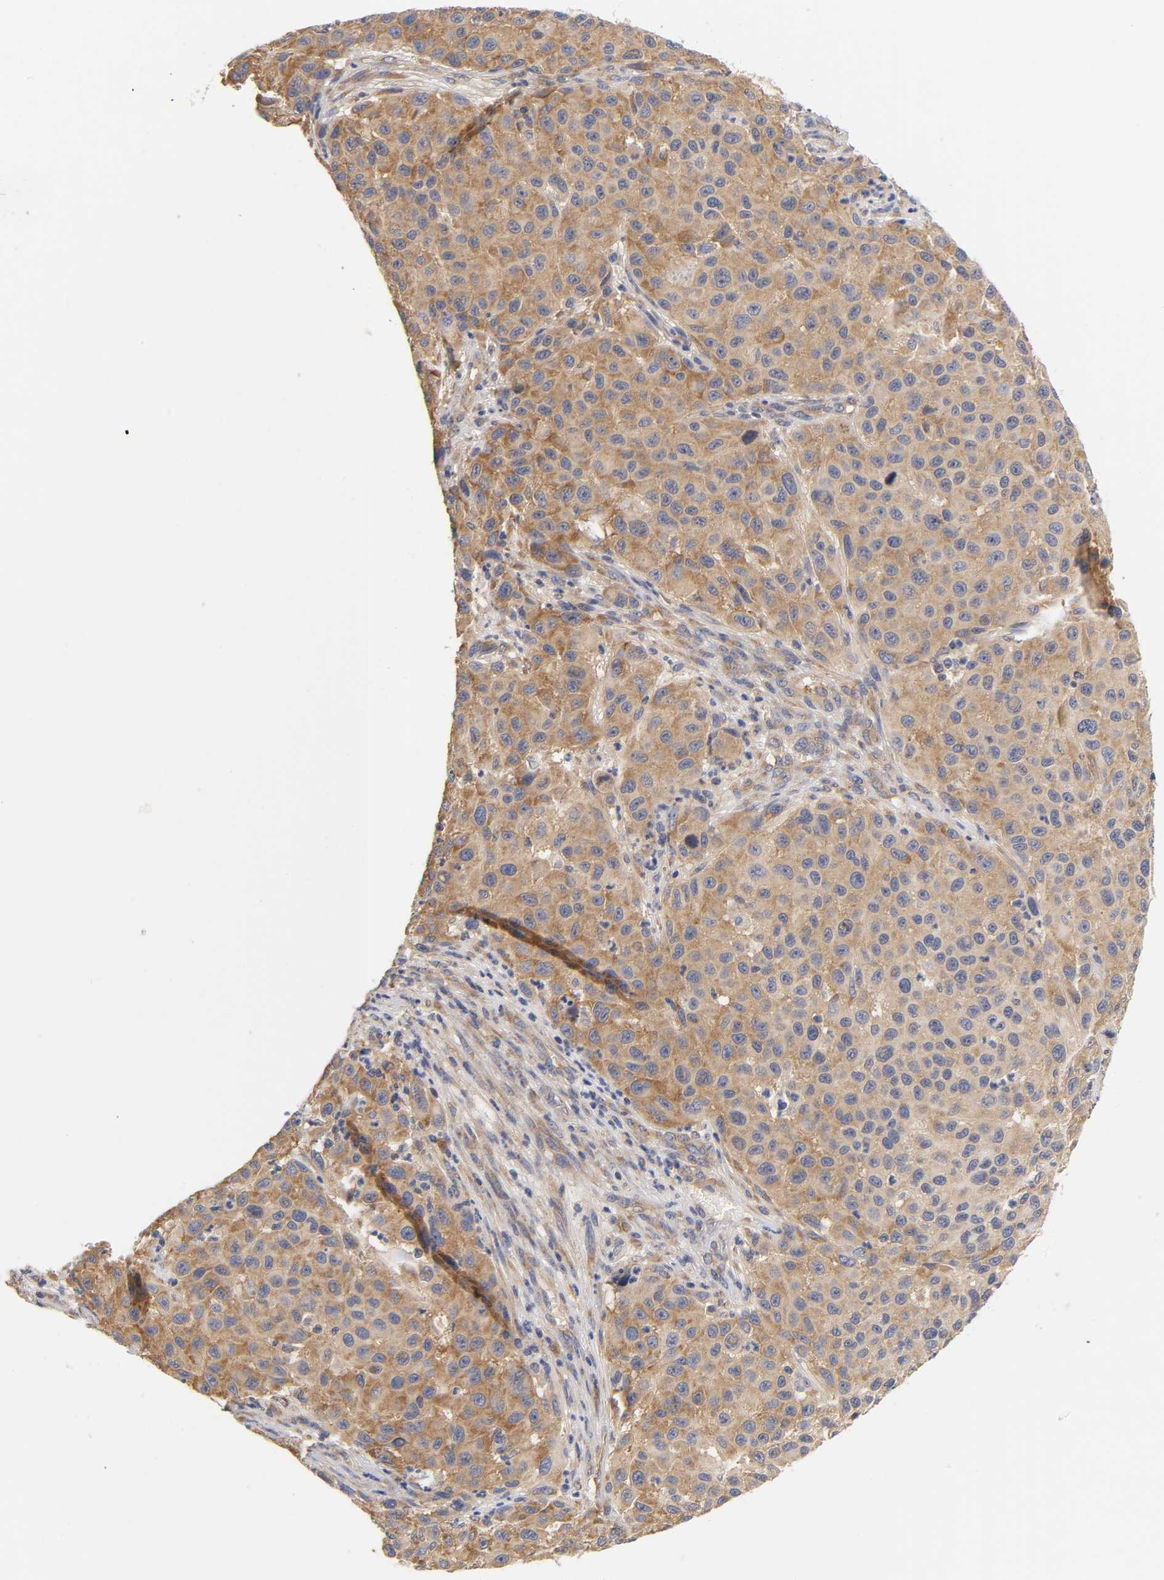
{"staining": {"intensity": "moderate", "quantity": ">75%", "location": "cytoplasmic/membranous"}, "tissue": "melanoma", "cell_type": "Tumor cells", "image_type": "cancer", "snomed": [{"axis": "morphology", "description": "Malignant melanoma, Metastatic site"}, {"axis": "topography", "description": "Lymph node"}], "caption": "High-magnification brightfield microscopy of malignant melanoma (metastatic site) stained with DAB (brown) and counterstained with hematoxylin (blue). tumor cells exhibit moderate cytoplasmic/membranous positivity is appreciated in about>75% of cells. (DAB = brown stain, brightfield microscopy at high magnification).", "gene": "RPS29", "patient": {"sex": "male", "age": 61}}